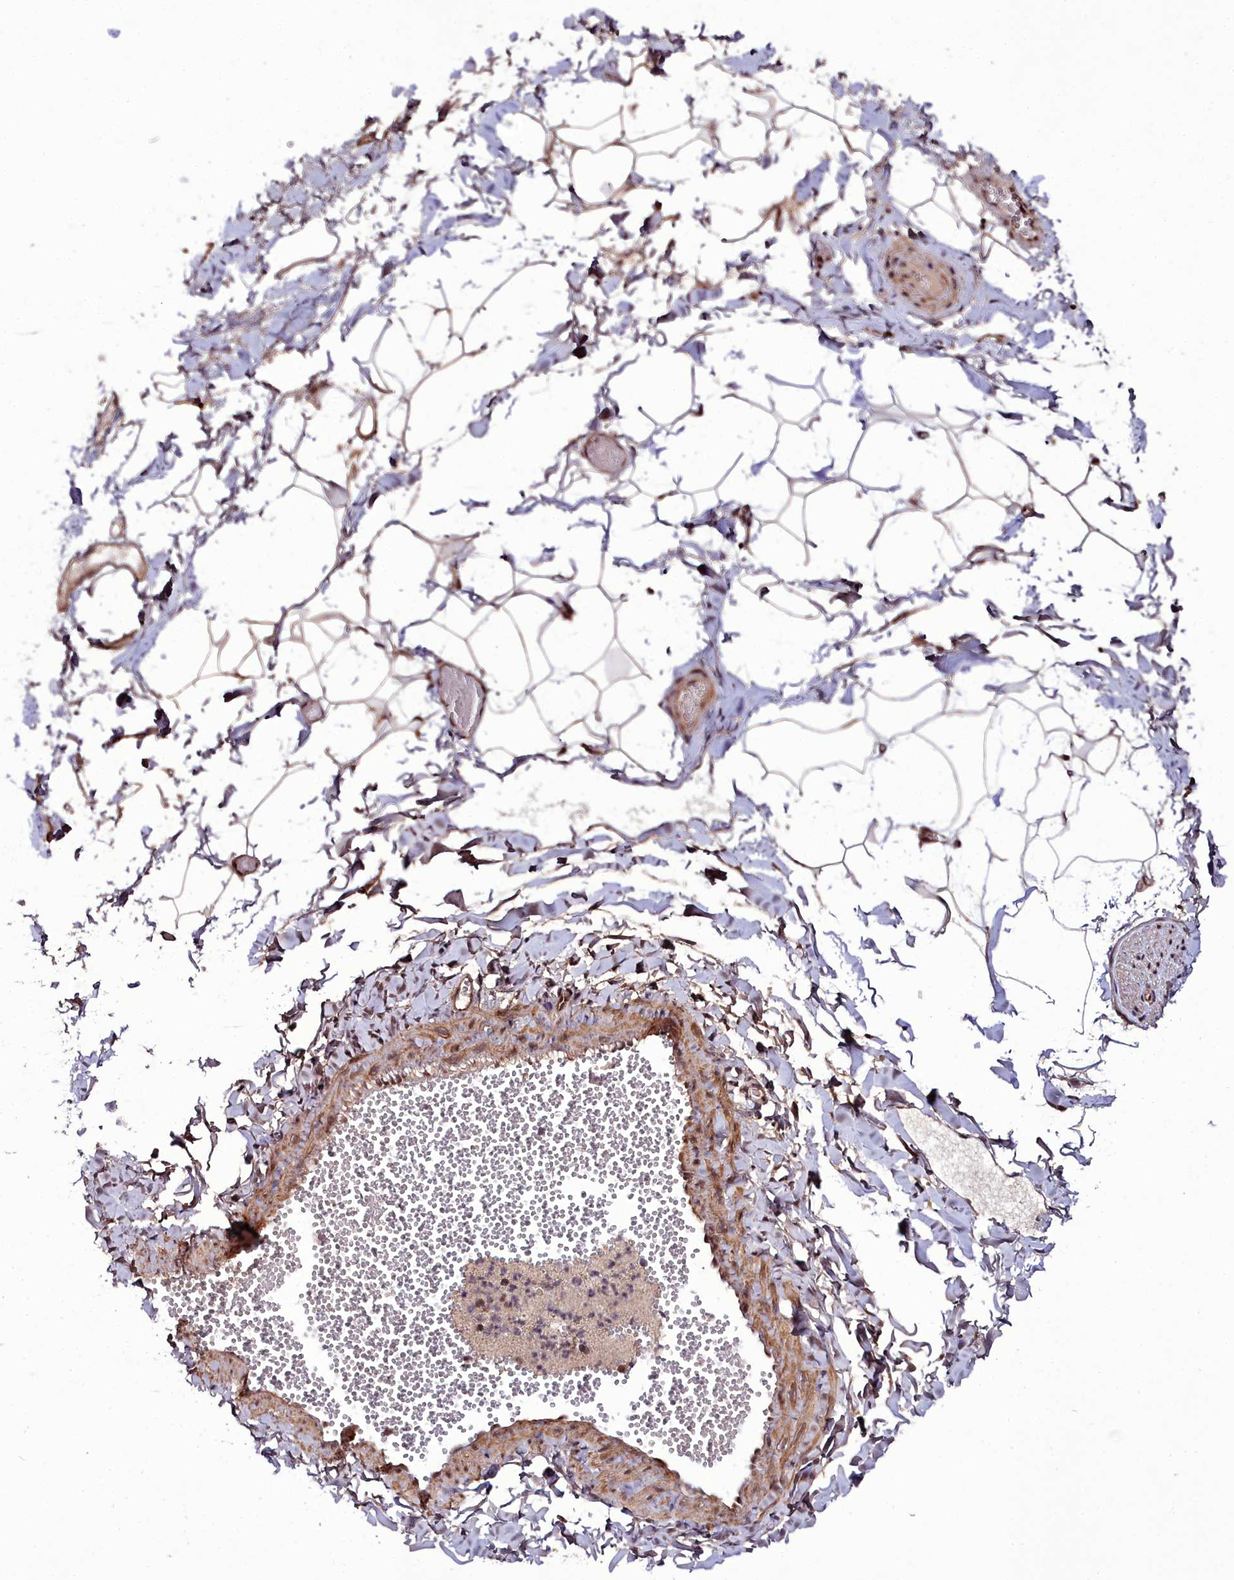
{"staining": {"intensity": "moderate", "quantity": ">75%", "location": "nuclear"}, "tissue": "adipose tissue", "cell_type": "Adipocytes", "image_type": "normal", "snomed": [{"axis": "morphology", "description": "Normal tissue, NOS"}, {"axis": "topography", "description": "Gallbladder"}, {"axis": "topography", "description": "Peripheral nerve tissue"}], "caption": "About >75% of adipocytes in benign human adipose tissue display moderate nuclear protein staining as visualized by brown immunohistochemical staining.", "gene": "CXXC1", "patient": {"sex": "male", "age": 38}}